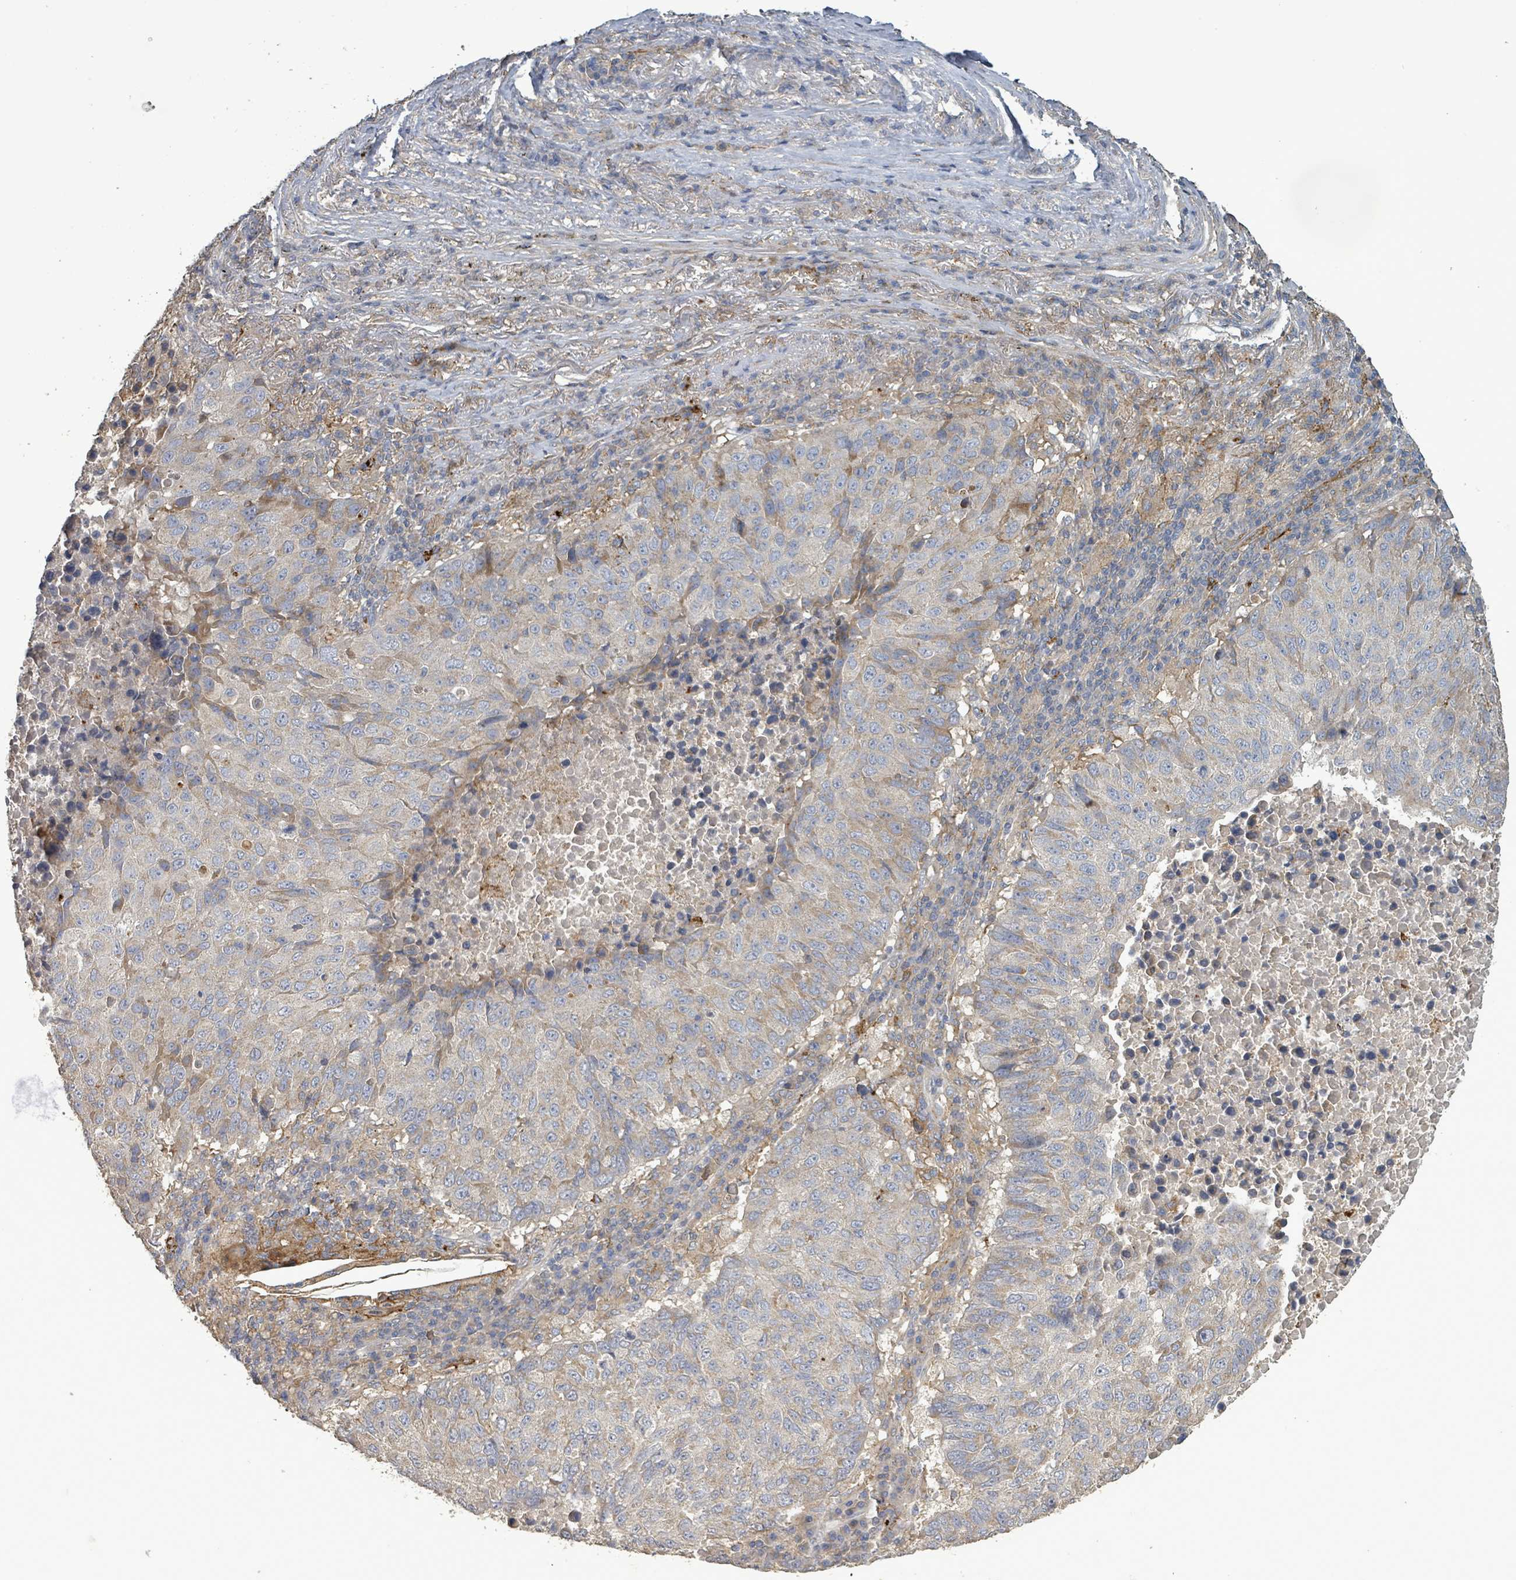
{"staining": {"intensity": "weak", "quantity": "<25%", "location": "cytoplasmic/membranous"}, "tissue": "lung cancer", "cell_type": "Tumor cells", "image_type": "cancer", "snomed": [{"axis": "morphology", "description": "Squamous cell carcinoma, NOS"}, {"axis": "topography", "description": "Lung"}], "caption": "Tumor cells show no significant protein expression in lung cancer (squamous cell carcinoma).", "gene": "PLAAT1", "patient": {"sex": "male", "age": 73}}